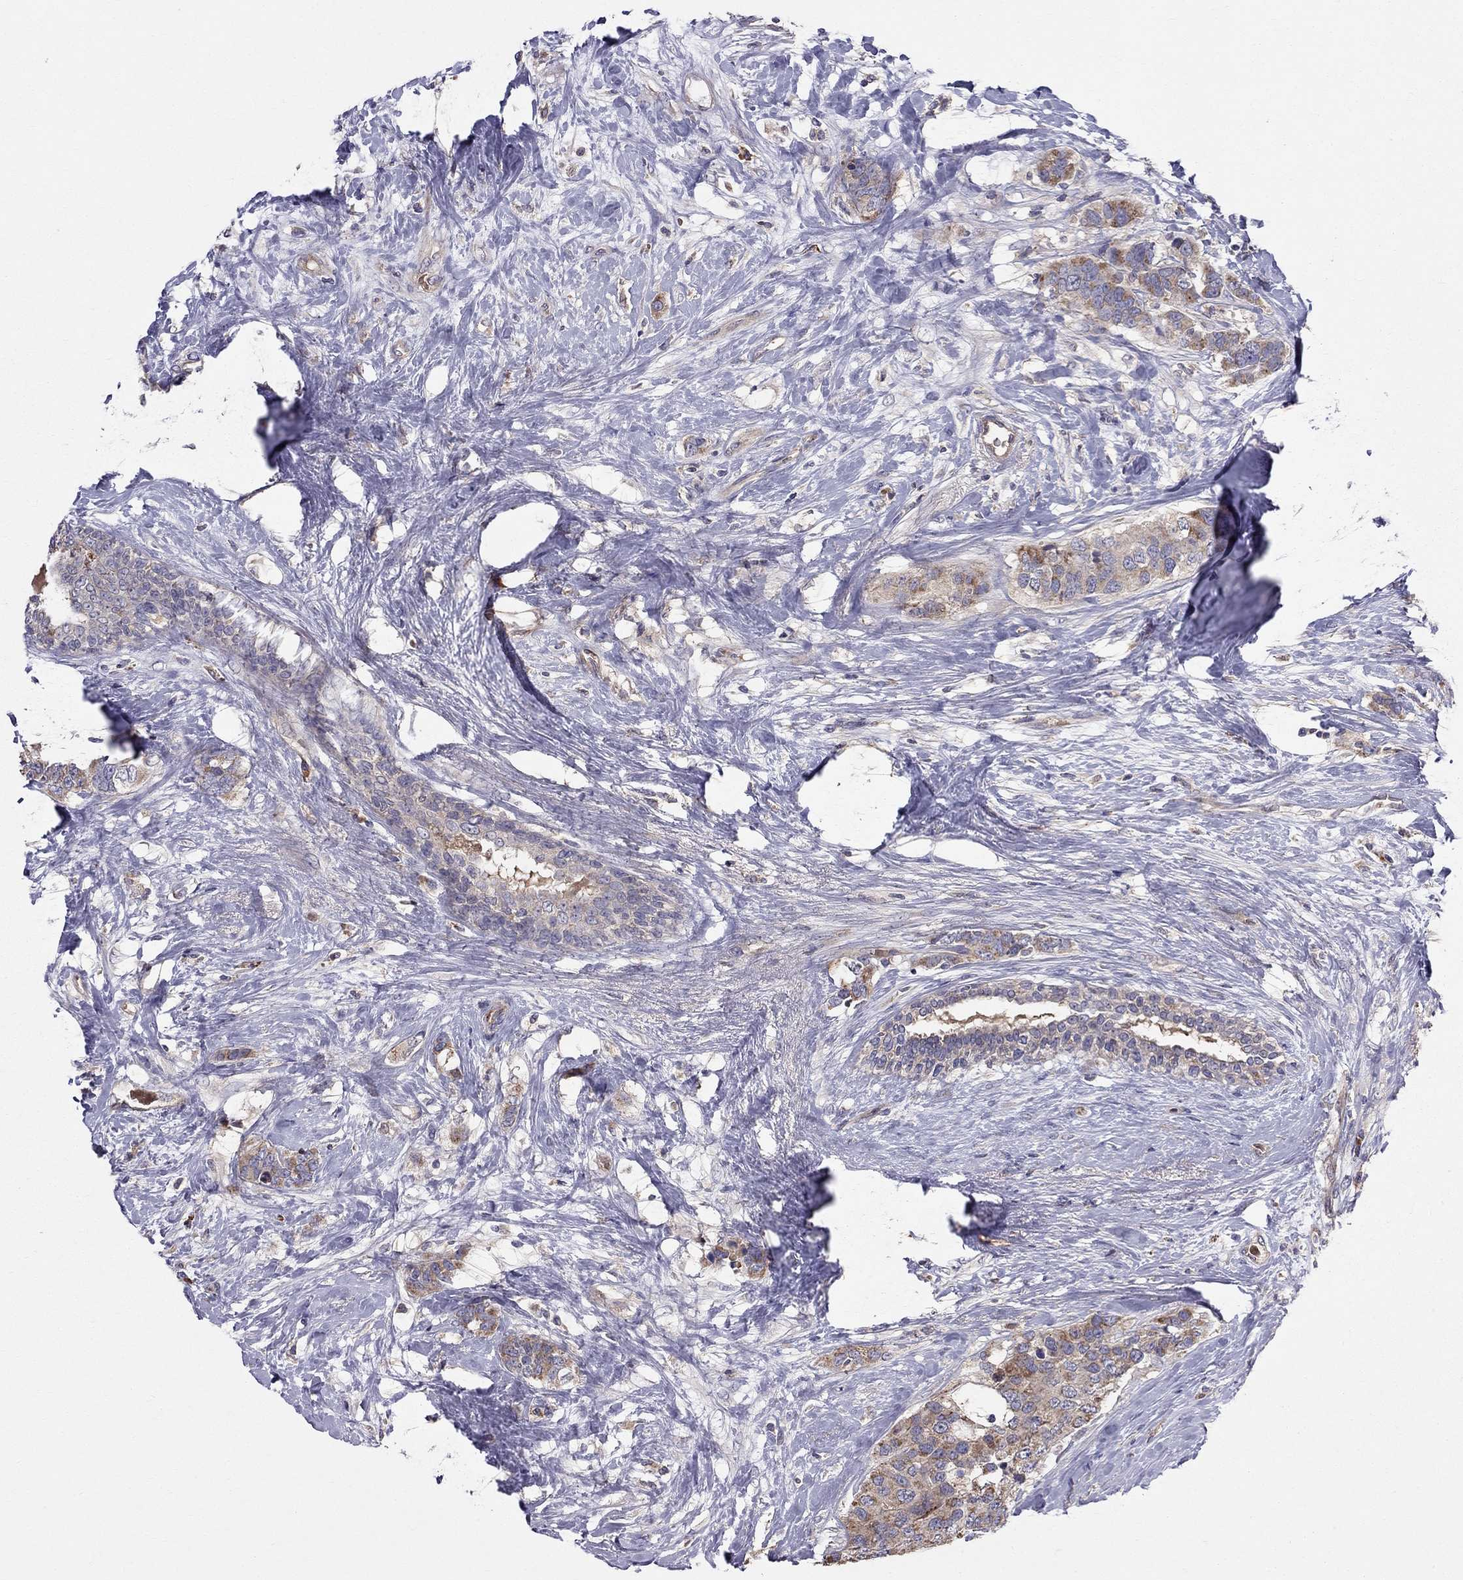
{"staining": {"intensity": "moderate", "quantity": ">75%", "location": "cytoplasmic/membranous"}, "tissue": "breast cancer", "cell_type": "Tumor cells", "image_type": "cancer", "snomed": [{"axis": "morphology", "description": "Lobular carcinoma"}, {"axis": "topography", "description": "Breast"}], "caption": "High-power microscopy captured an immunohistochemistry image of breast cancer, revealing moderate cytoplasmic/membranous staining in about >75% of tumor cells.", "gene": "PIK3CG", "patient": {"sex": "female", "age": 59}}